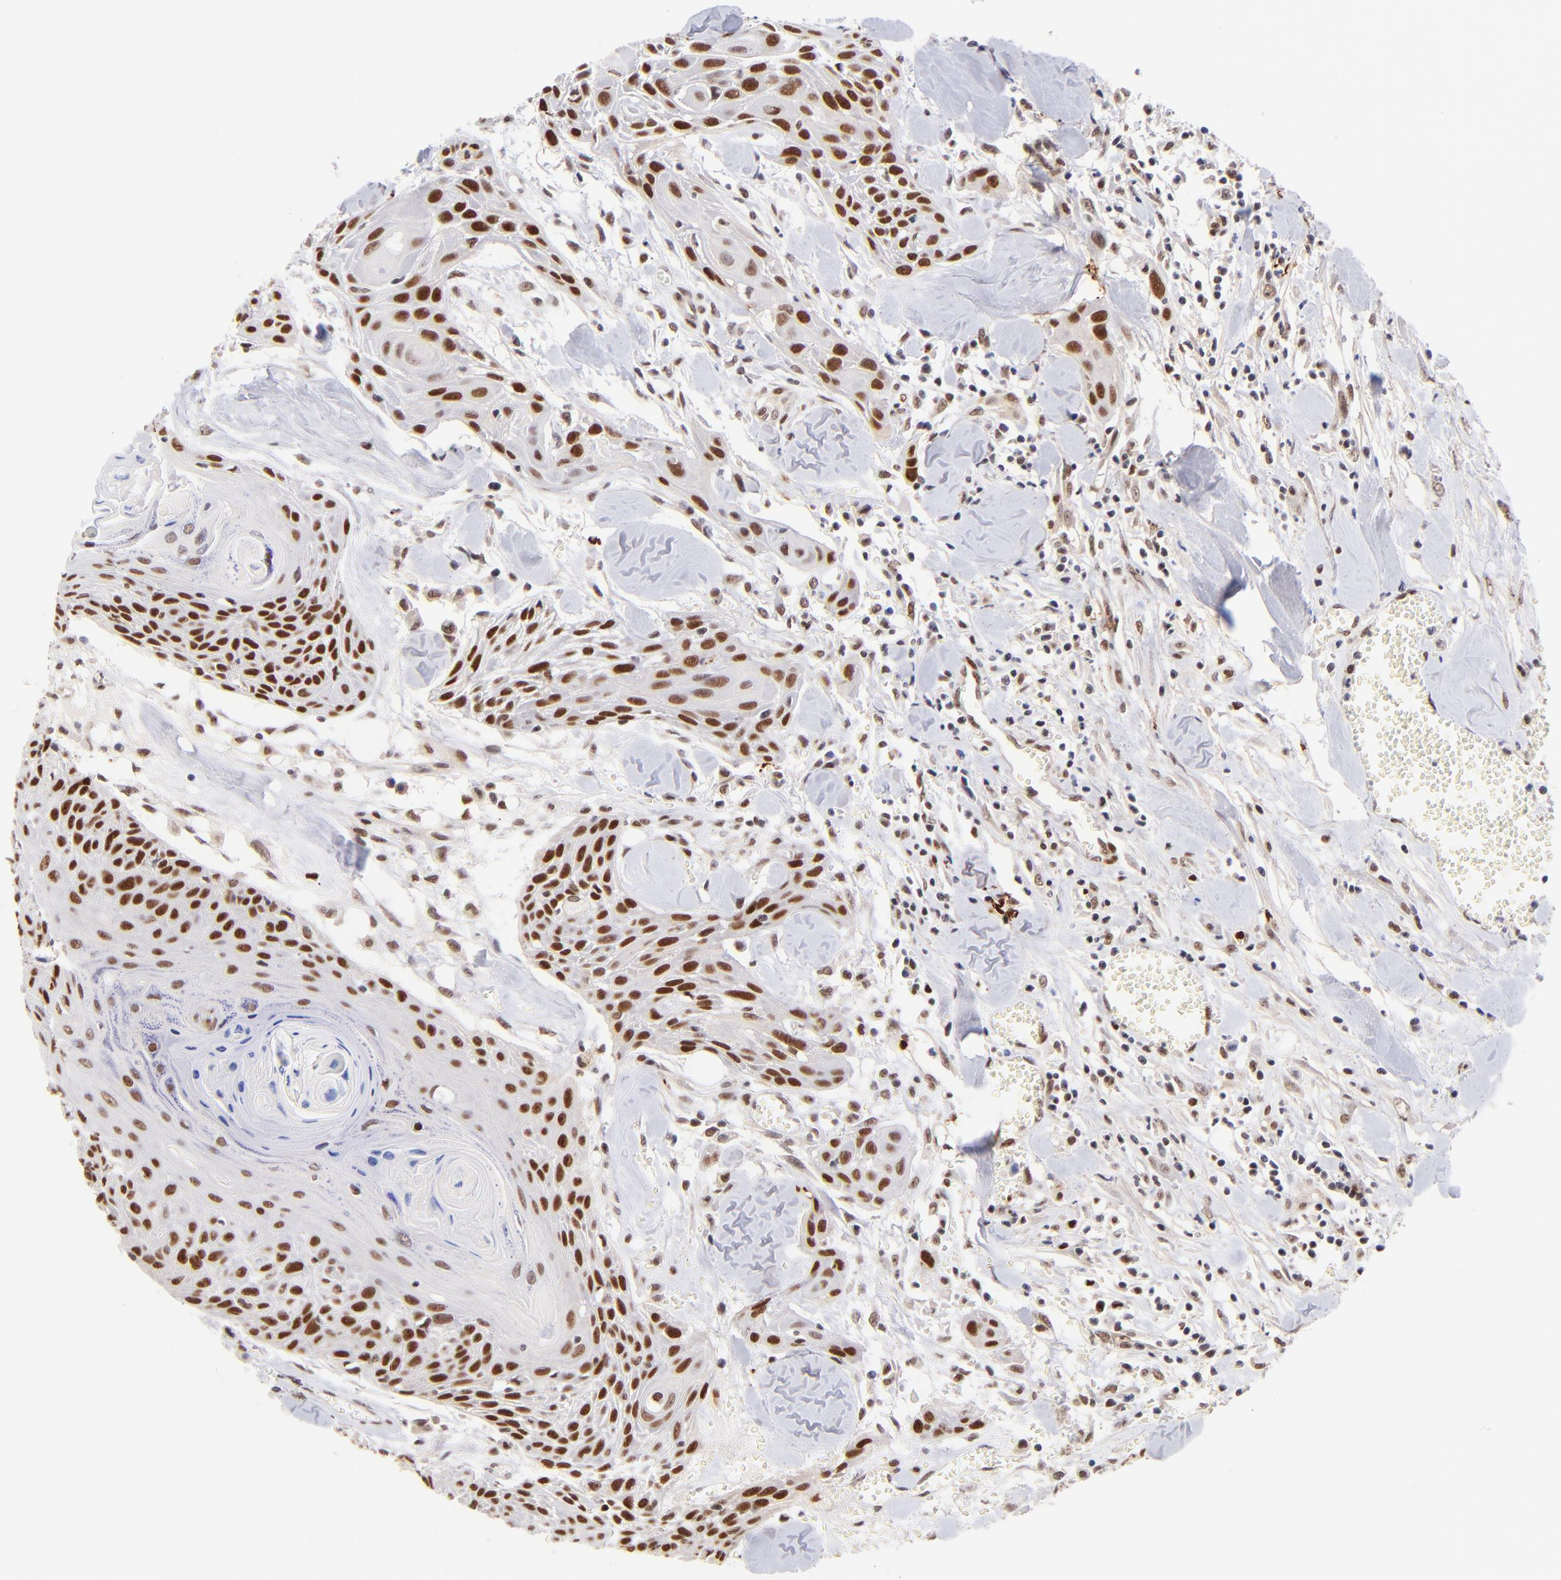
{"staining": {"intensity": "strong", "quantity": ">75%", "location": "nuclear"}, "tissue": "head and neck cancer", "cell_type": "Tumor cells", "image_type": "cancer", "snomed": [{"axis": "morphology", "description": "Squamous cell carcinoma, NOS"}, {"axis": "morphology", "description": "Squamous cell carcinoma, metastatic, NOS"}, {"axis": "topography", "description": "Lymph node"}, {"axis": "topography", "description": "Salivary gland"}, {"axis": "topography", "description": "Head-Neck"}], "caption": "Head and neck cancer (metastatic squamous cell carcinoma) was stained to show a protein in brown. There is high levels of strong nuclear staining in about >75% of tumor cells. (IHC, brightfield microscopy, high magnification).", "gene": "MIDEAS", "patient": {"sex": "female", "age": 74}}